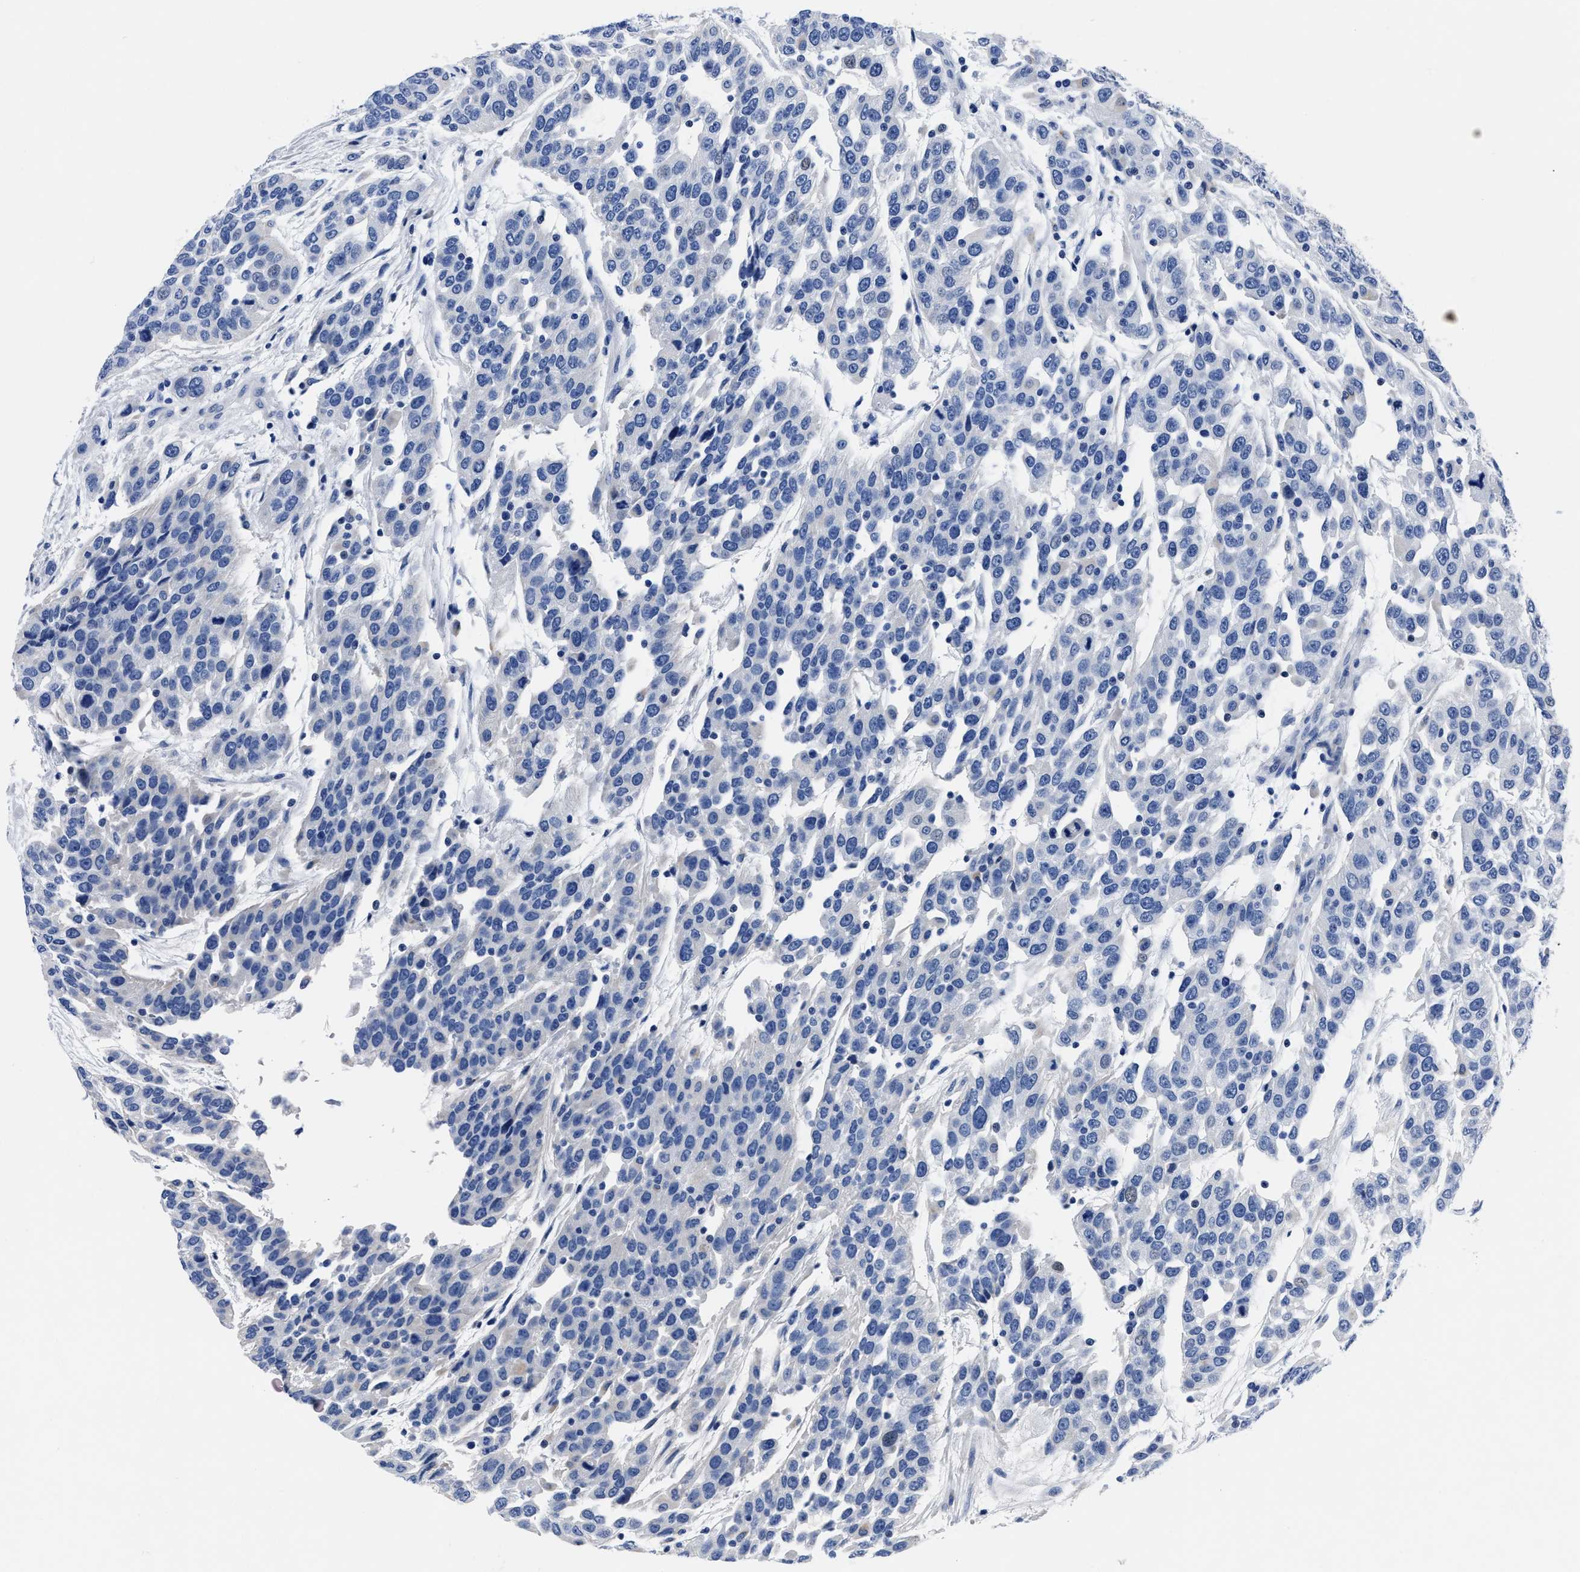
{"staining": {"intensity": "negative", "quantity": "none", "location": "none"}, "tissue": "urothelial cancer", "cell_type": "Tumor cells", "image_type": "cancer", "snomed": [{"axis": "morphology", "description": "Urothelial carcinoma, High grade"}, {"axis": "topography", "description": "Urinary bladder"}], "caption": "DAB (3,3'-diaminobenzidine) immunohistochemical staining of urothelial cancer exhibits no significant staining in tumor cells.", "gene": "MOV10L1", "patient": {"sex": "female", "age": 80}}